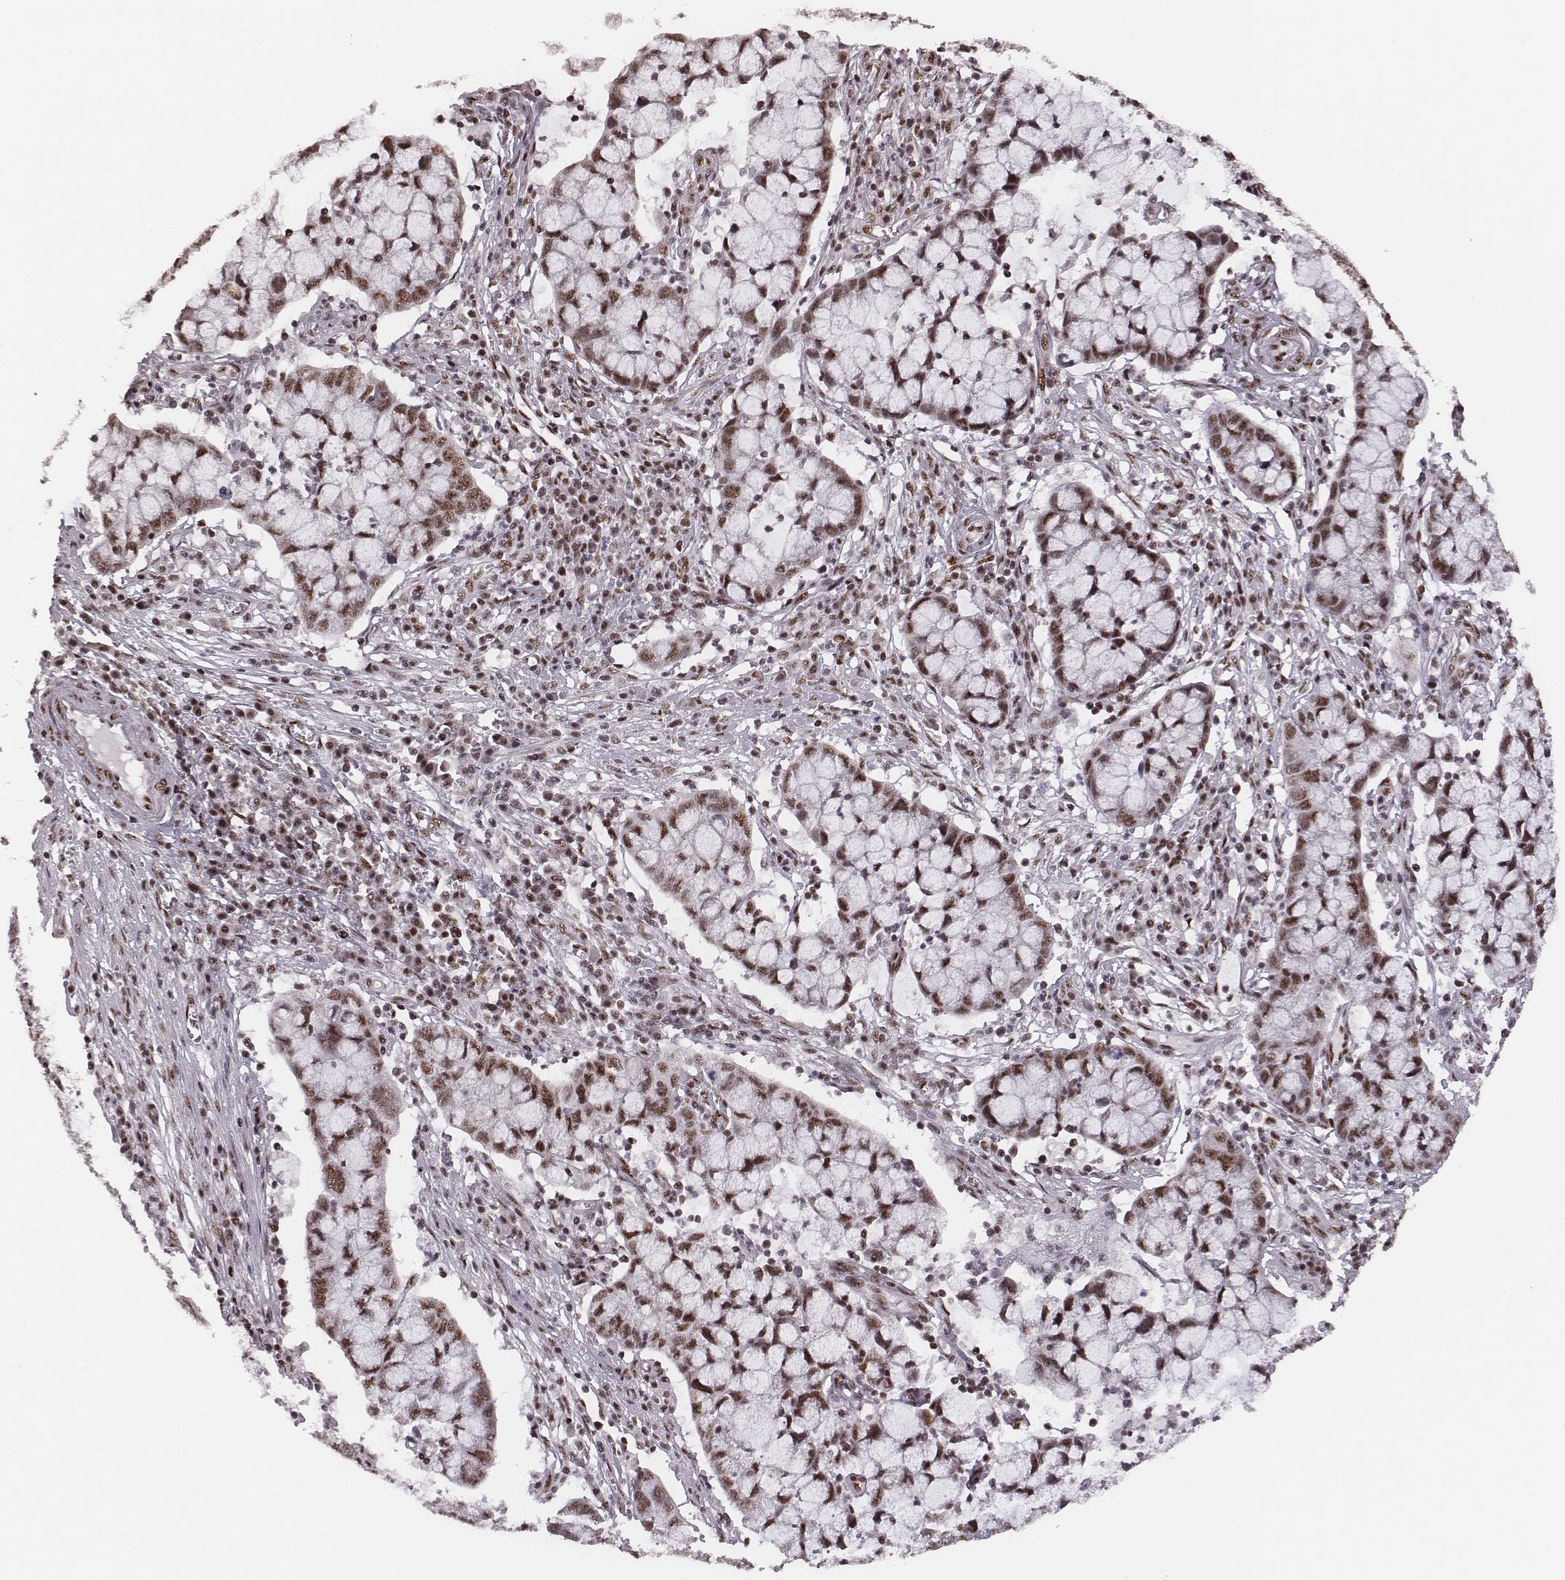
{"staining": {"intensity": "moderate", "quantity": ">75%", "location": "nuclear"}, "tissue": "cervical cancer", "cell_type": "Tumor cells", "image_type": "cancer", "snomed": [{"axis": "morphology", "description": "Adenocarcinoma, NOS"}, {"axis": "topography", "description": "Cervix"}], "caption": "Immunohistochemistry (IHC) of human cervical cancer exhibits medium levels of moderate nuclear staining in about >75% of tumor cells.", "gene": "LUC7L", "patient": {"sex": "female", "age": 40}}